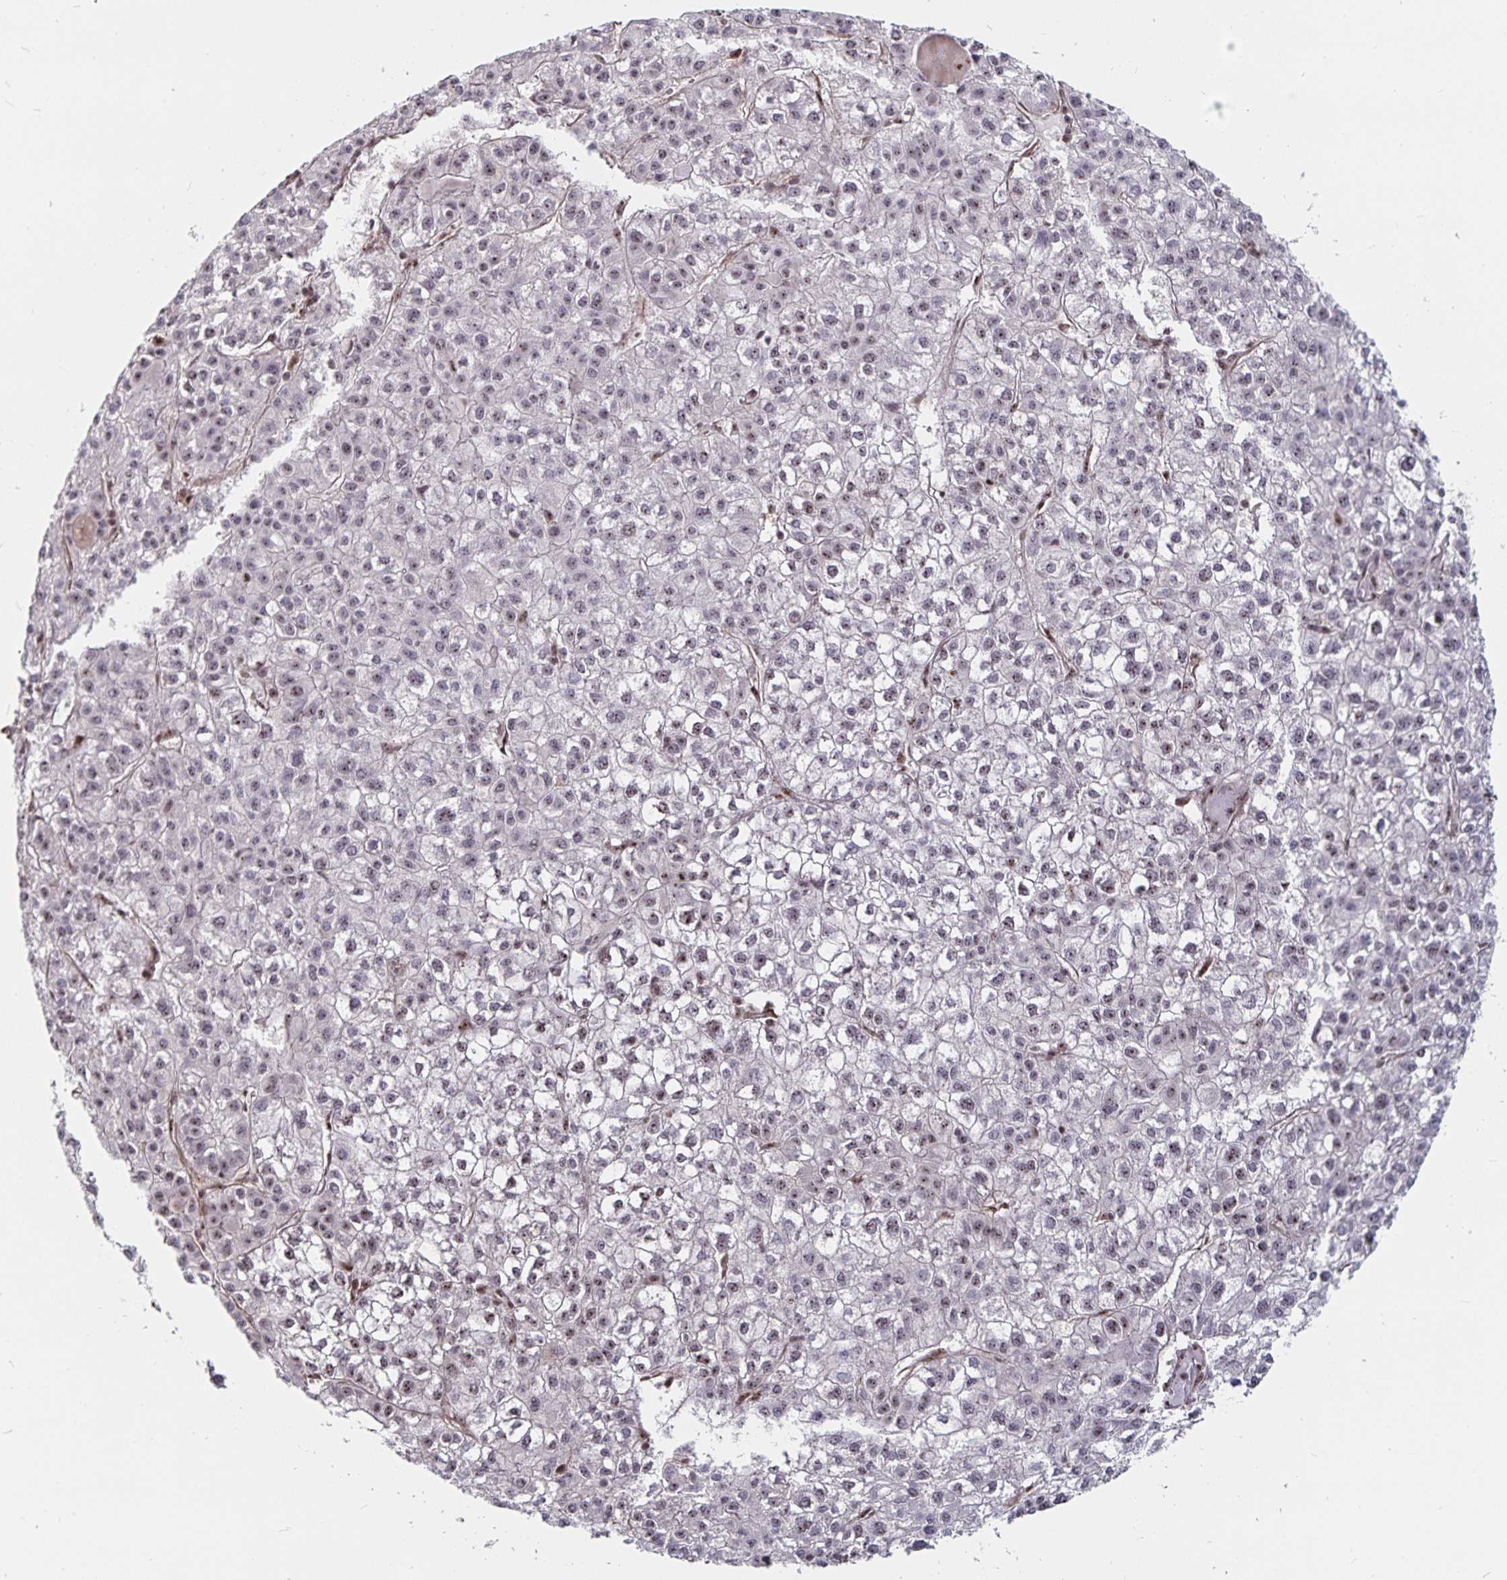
{"staining": {"intensity": "weak", "quantity": "25%-75%", "location": "nuclear"}, "tissue": "liver cancer", "cell_type": "Tumor cells", "image_type": "cancer", "snomed": [{"axis": "morphology", "description": "Carcinoma, Hepatocellular, NOS"}, {"axis": "topography", "description": "Liver"}], "caption": "DAB immunohistochemical staining of human liver cancer displays weak nuclear protein staining in approximately 25%-75% of tumor cells.", "gene": "LAS1L", "patient": {"sex": "female", "age": 43}}